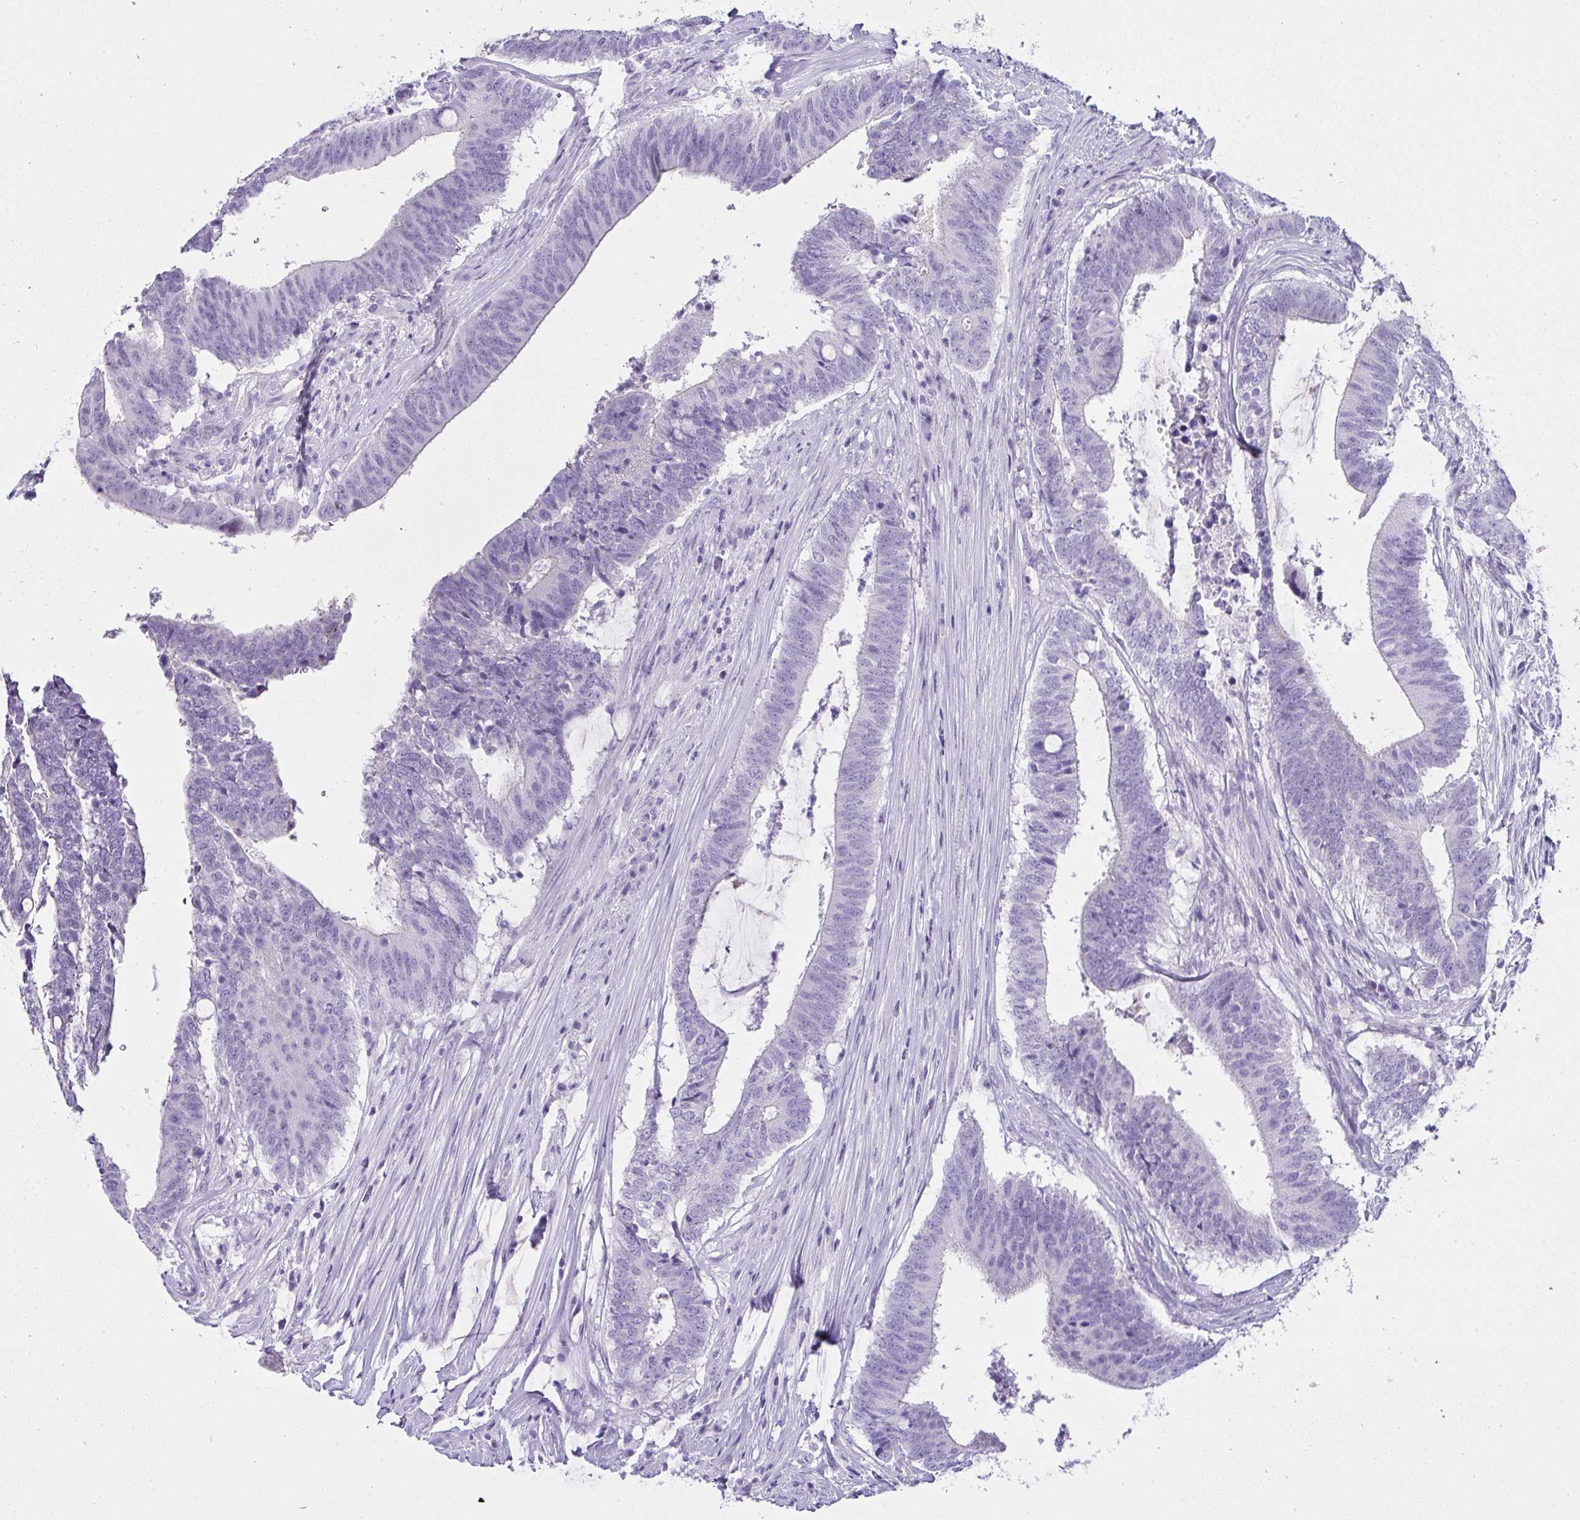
{"staining": {"intensity": "negative", "quantity": "none", "location": "none"}, "tissue": "colorectal cancer", "cell_type": "Tumor cells", "image_type": "cancer", "snomed": [{"axis": "morphology", "description": "Adenocarcinoma, NOS"}, {"axis": "topography", "description": "Colon"}], "caption": "A micrograph of human colorectal cancer (adenocarcinoma) is negative for staining in tumor cells.", "gene": "RNF183", "patient": {"sex": "female", "age": 43}}